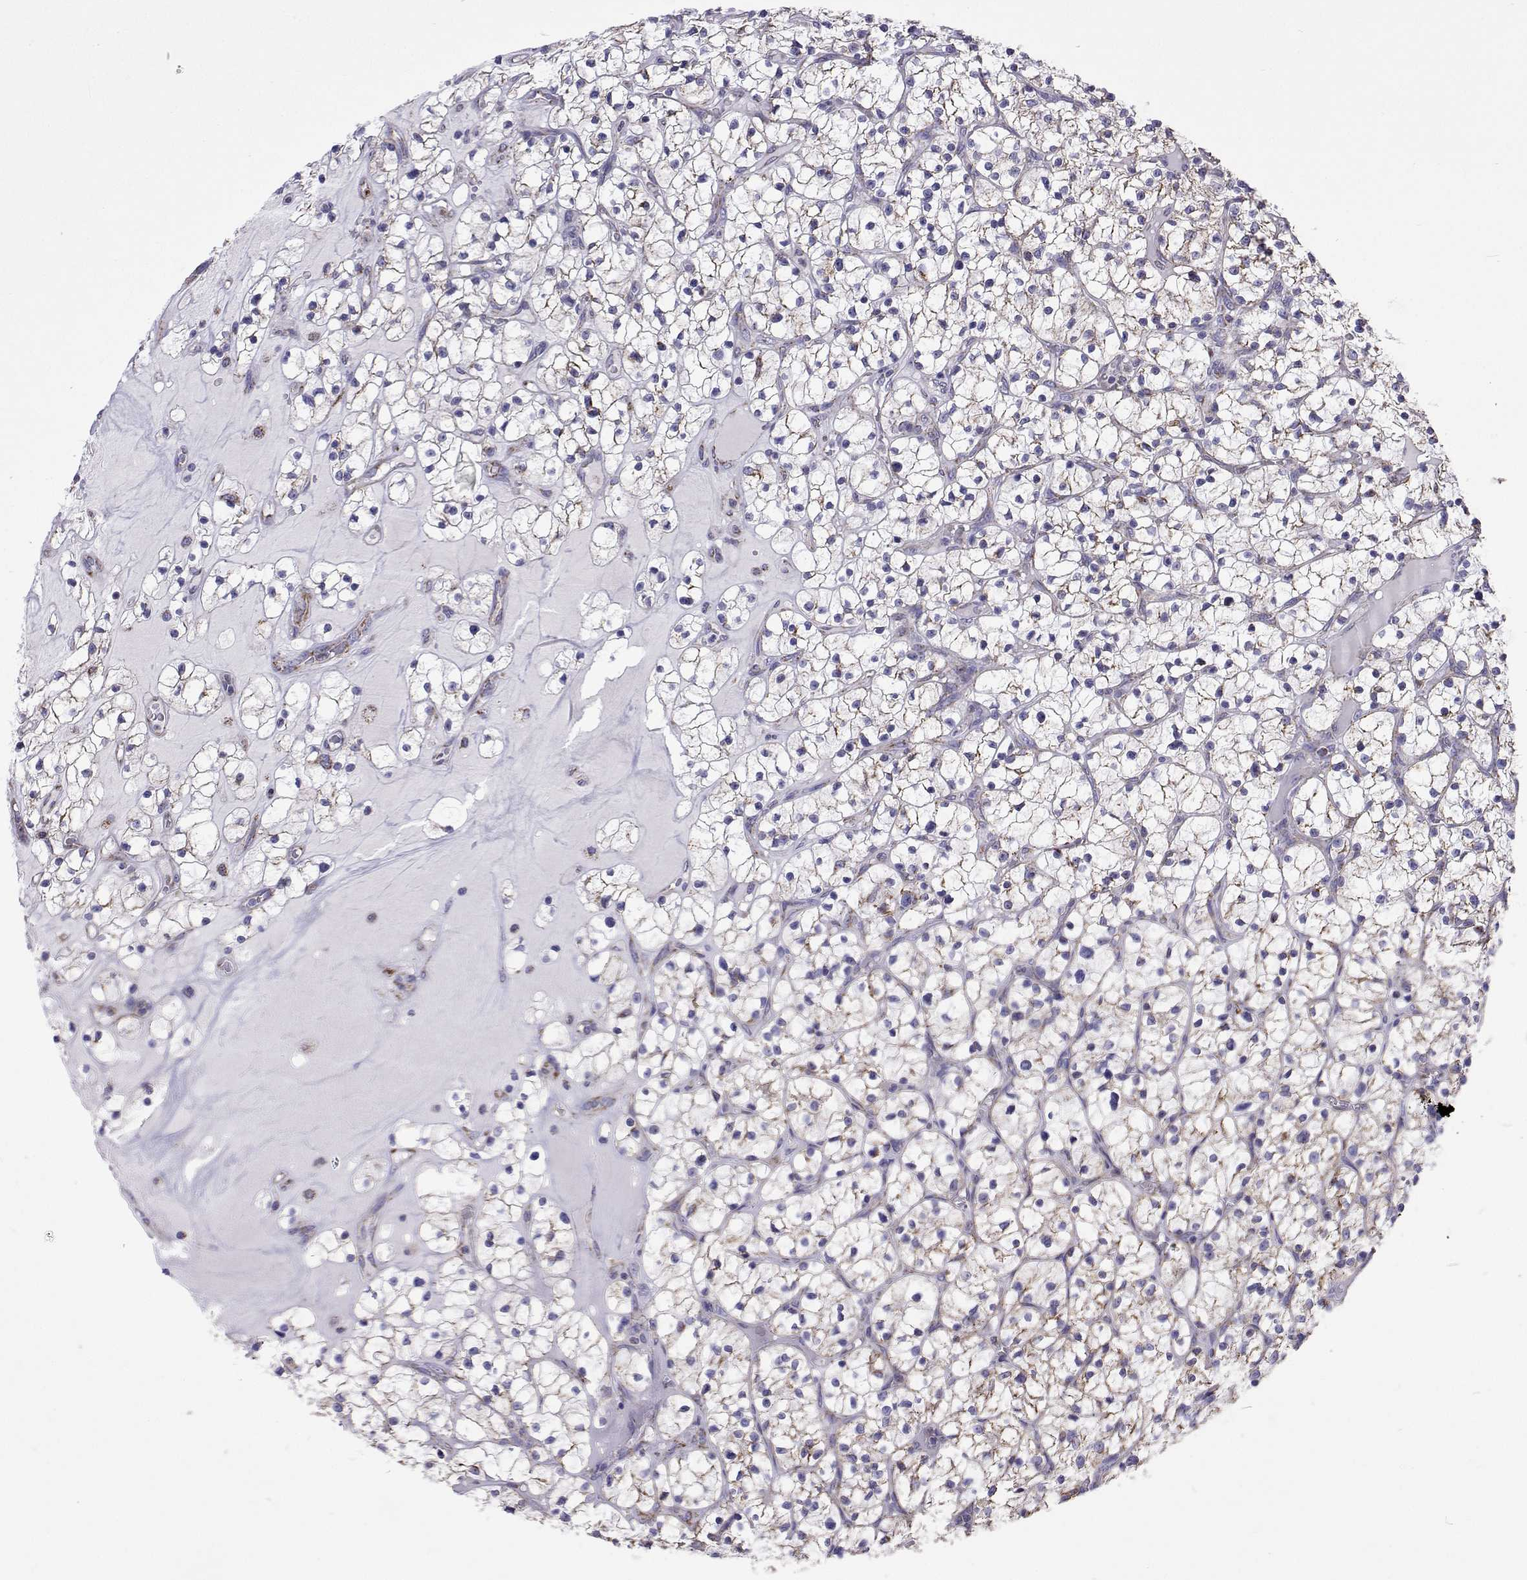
{"staining": {"intensity": "moderate", "quantity": "25%-75%", "location": "cytoplasmic/membranous"}, "tissue": "renal cancer", "cell_type": "Tumor cells", "image_type": "cancer", "snomed": [{"axis": "morphology", "description": "Adenocarcinoma, NOS"}, {"axis": "topography", "description": "Kidney"}], "caption": "Adenocarcinoma (renal) was stained to show a protein in brown. There is medium levels of moderate cytoplasmic/membranous staining in about 25%-75% of tumor cells.", "gene": "MCCC2", "patient": {"sex": "female", "age": 64}}